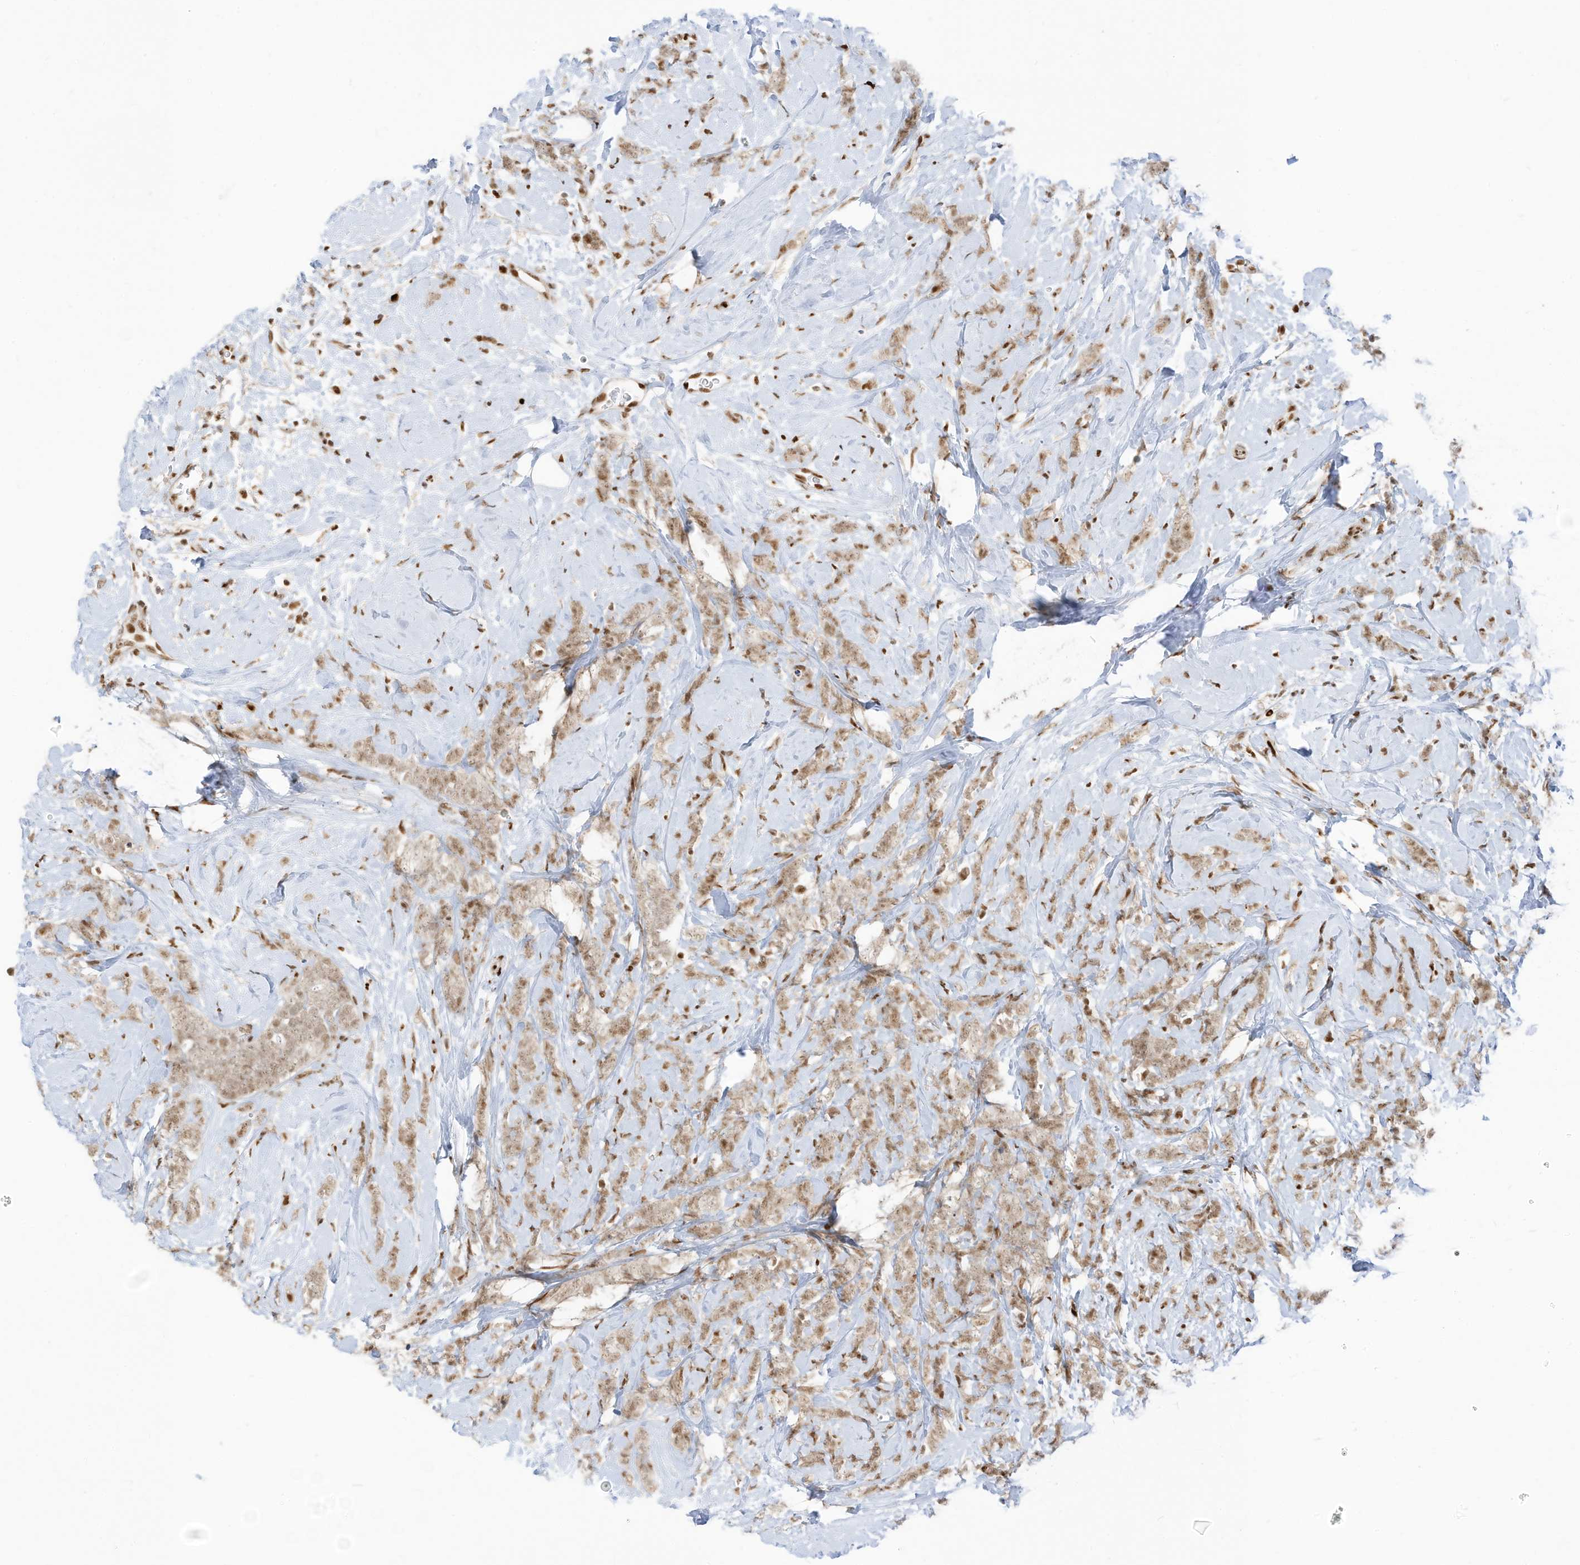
{"staining": {"intensity": "weak", "quantity": ">75%", "location": "nuclear"}, "tissue": "breast cancer", "cell_type": "Tumor cells", "image_type": "cancer", "snomed": [{"axis": "morphology", "description": "Lobular carcinoma"}, {"axis": "topography", "description": "Breast"}], "caption": "Protein staining of breast cancer tissue displays weak nuclear positivity in about >75% of tumor cells.", "gene": "SAMD15", "patient": {"sex": "female", "age": 58}}